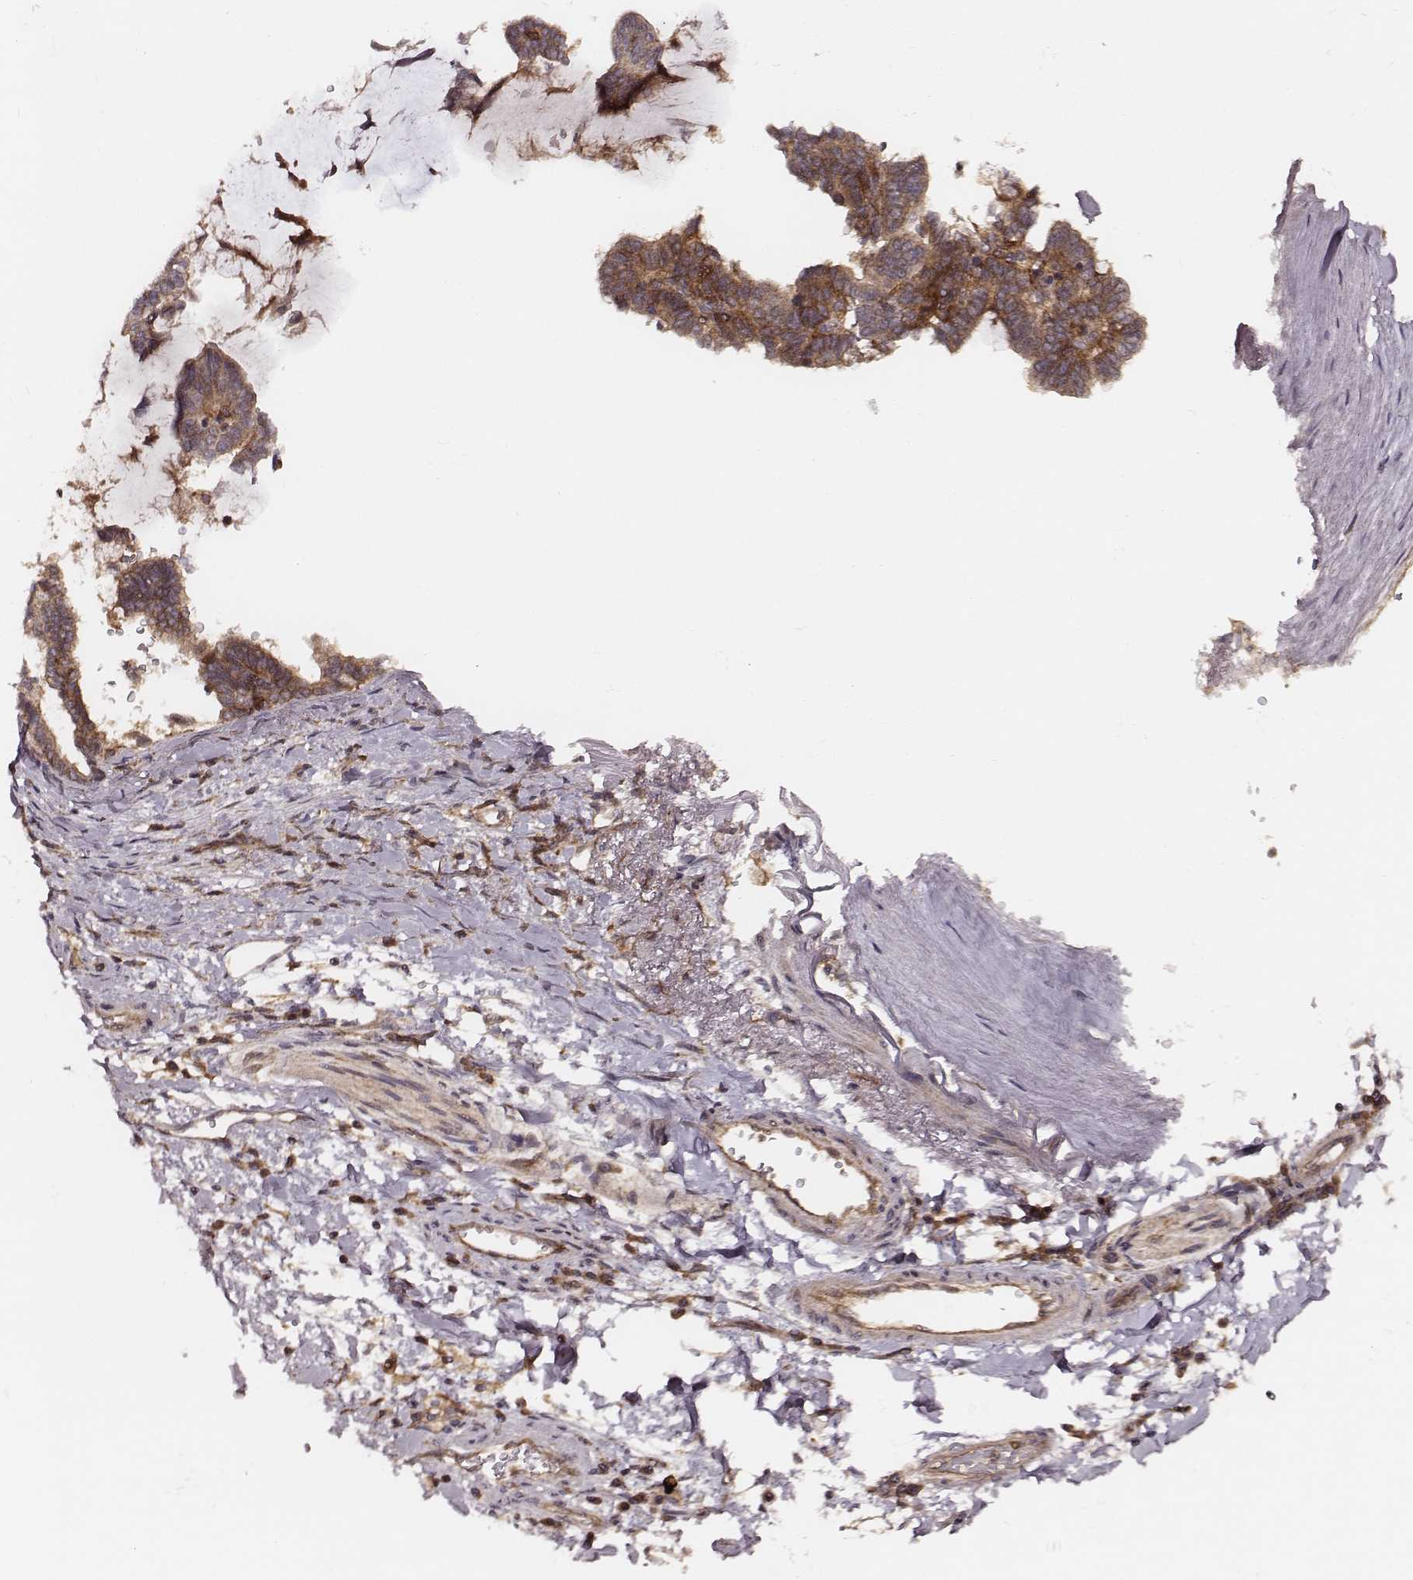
{"staining": {"intensity": "strong", "quantity": ">75%", "location": "cytoplasmic/membranous"}, "tissue": "stomach cancer", "cell_type": "Tumor cells", "image_type": "cancer", "snomed": [{"axis": "morphology", "description": "Adenocarcinoma, NOS"}, {"axis": "topography", "description": "Stomach"}], "caption": "Brown immunohistochemical staining in human stomach cancer (adenocarcinoma) reveals strong cytoplasmic/membranous positivity in about >75% of tumor cells.", "gene": "VPS26A", "patient": {"sex": "male", "age": 83}}